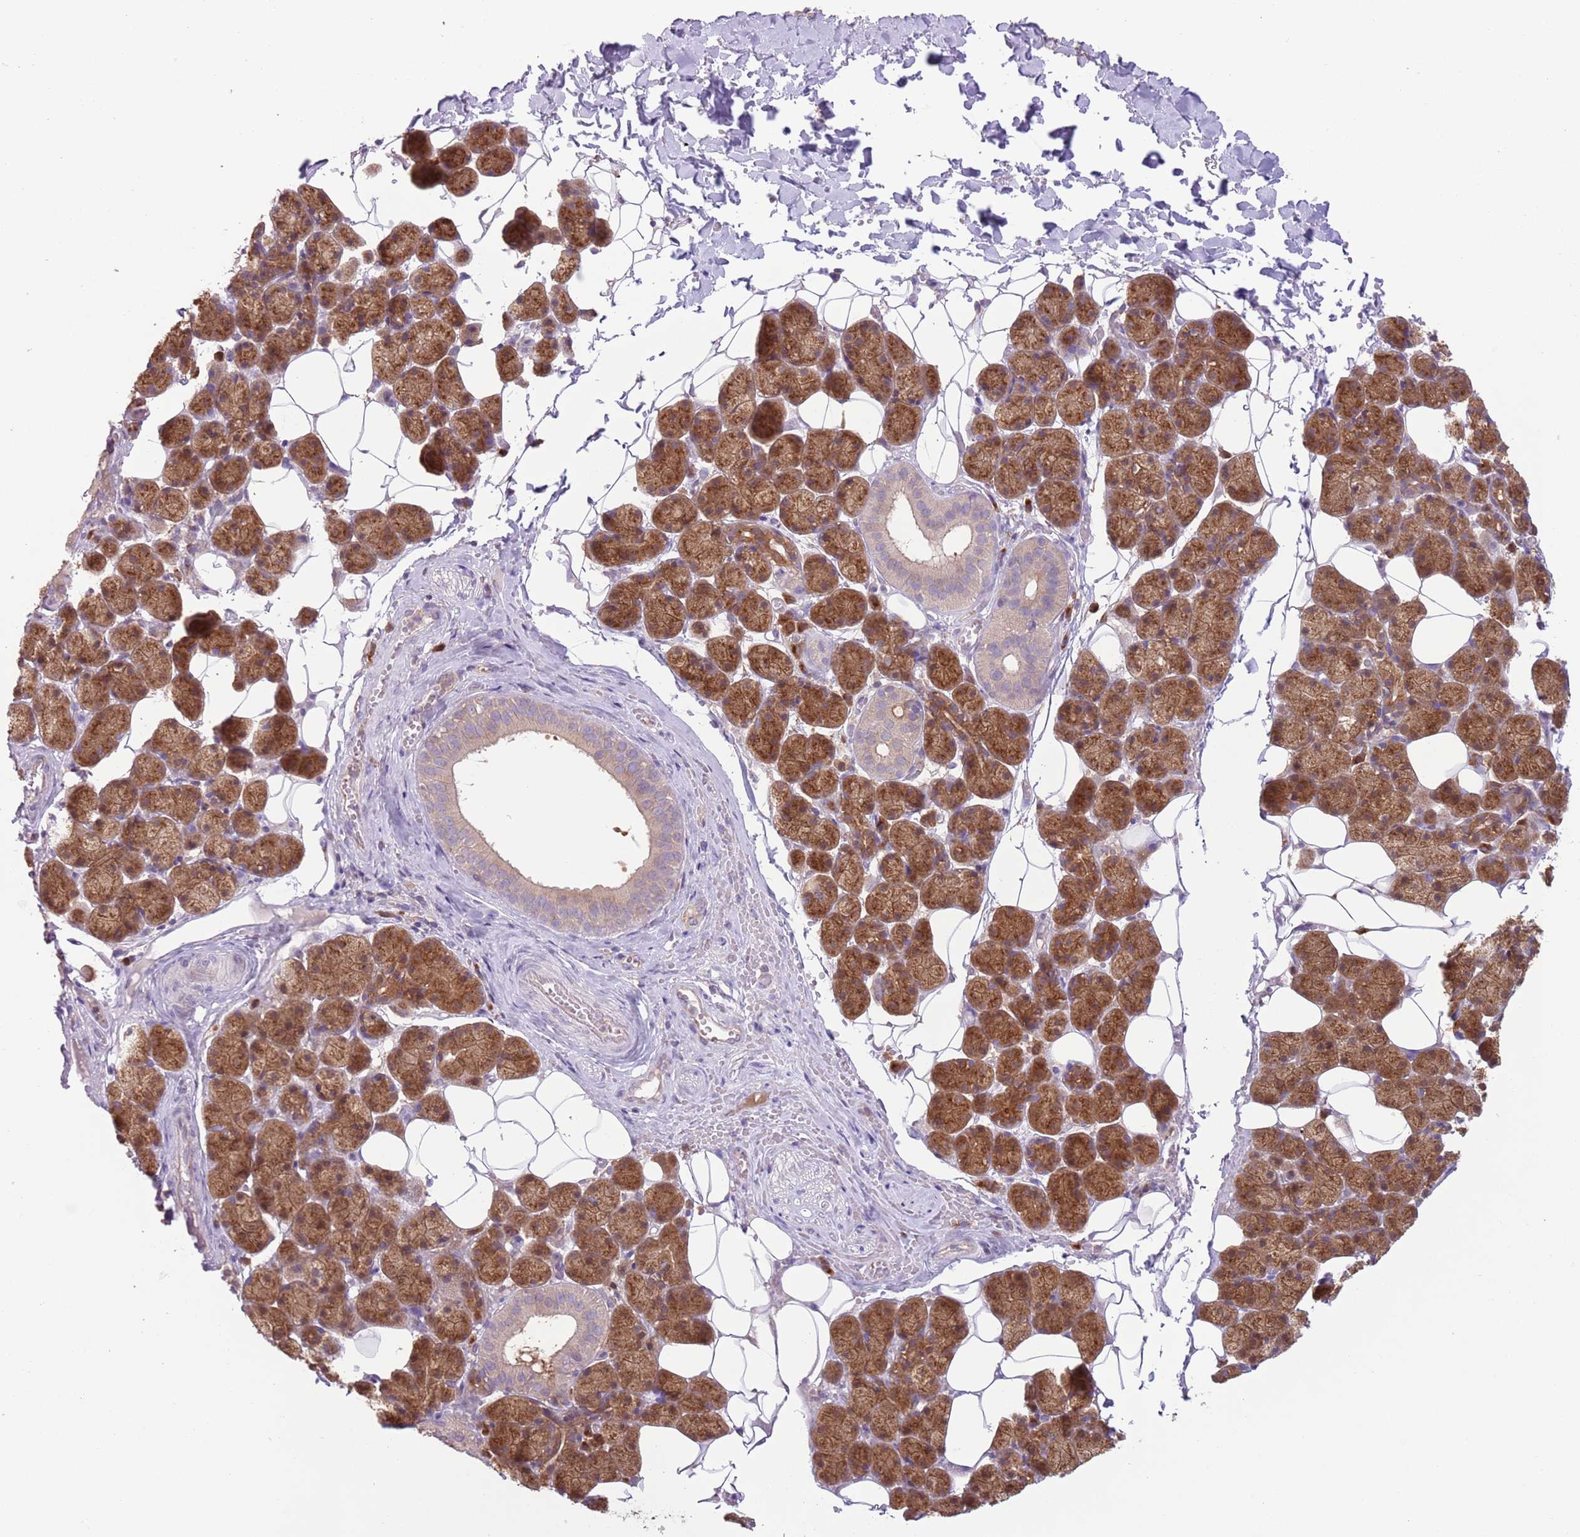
{"staining": {"intensity": "strong", "quantity": ">75%", "location": "cytoplasmic/membranous"}, "tissue": "salivary gland", "cell_type": "Glandular cells", "image_type": "normal", "snomed": [{"axis": "morphology", "description": "Normal tissue, NOS"}, {"axis": "topography", "description": "Salivary gland"}], "caption": "This image reveals immunohistochemistry staining of benign human salivary gland, with high strong cytoplasmic/membranous expression in about >75% of glandular cells.", "gene": "COPE", "patient": {"sex": "female", "age": 33}}